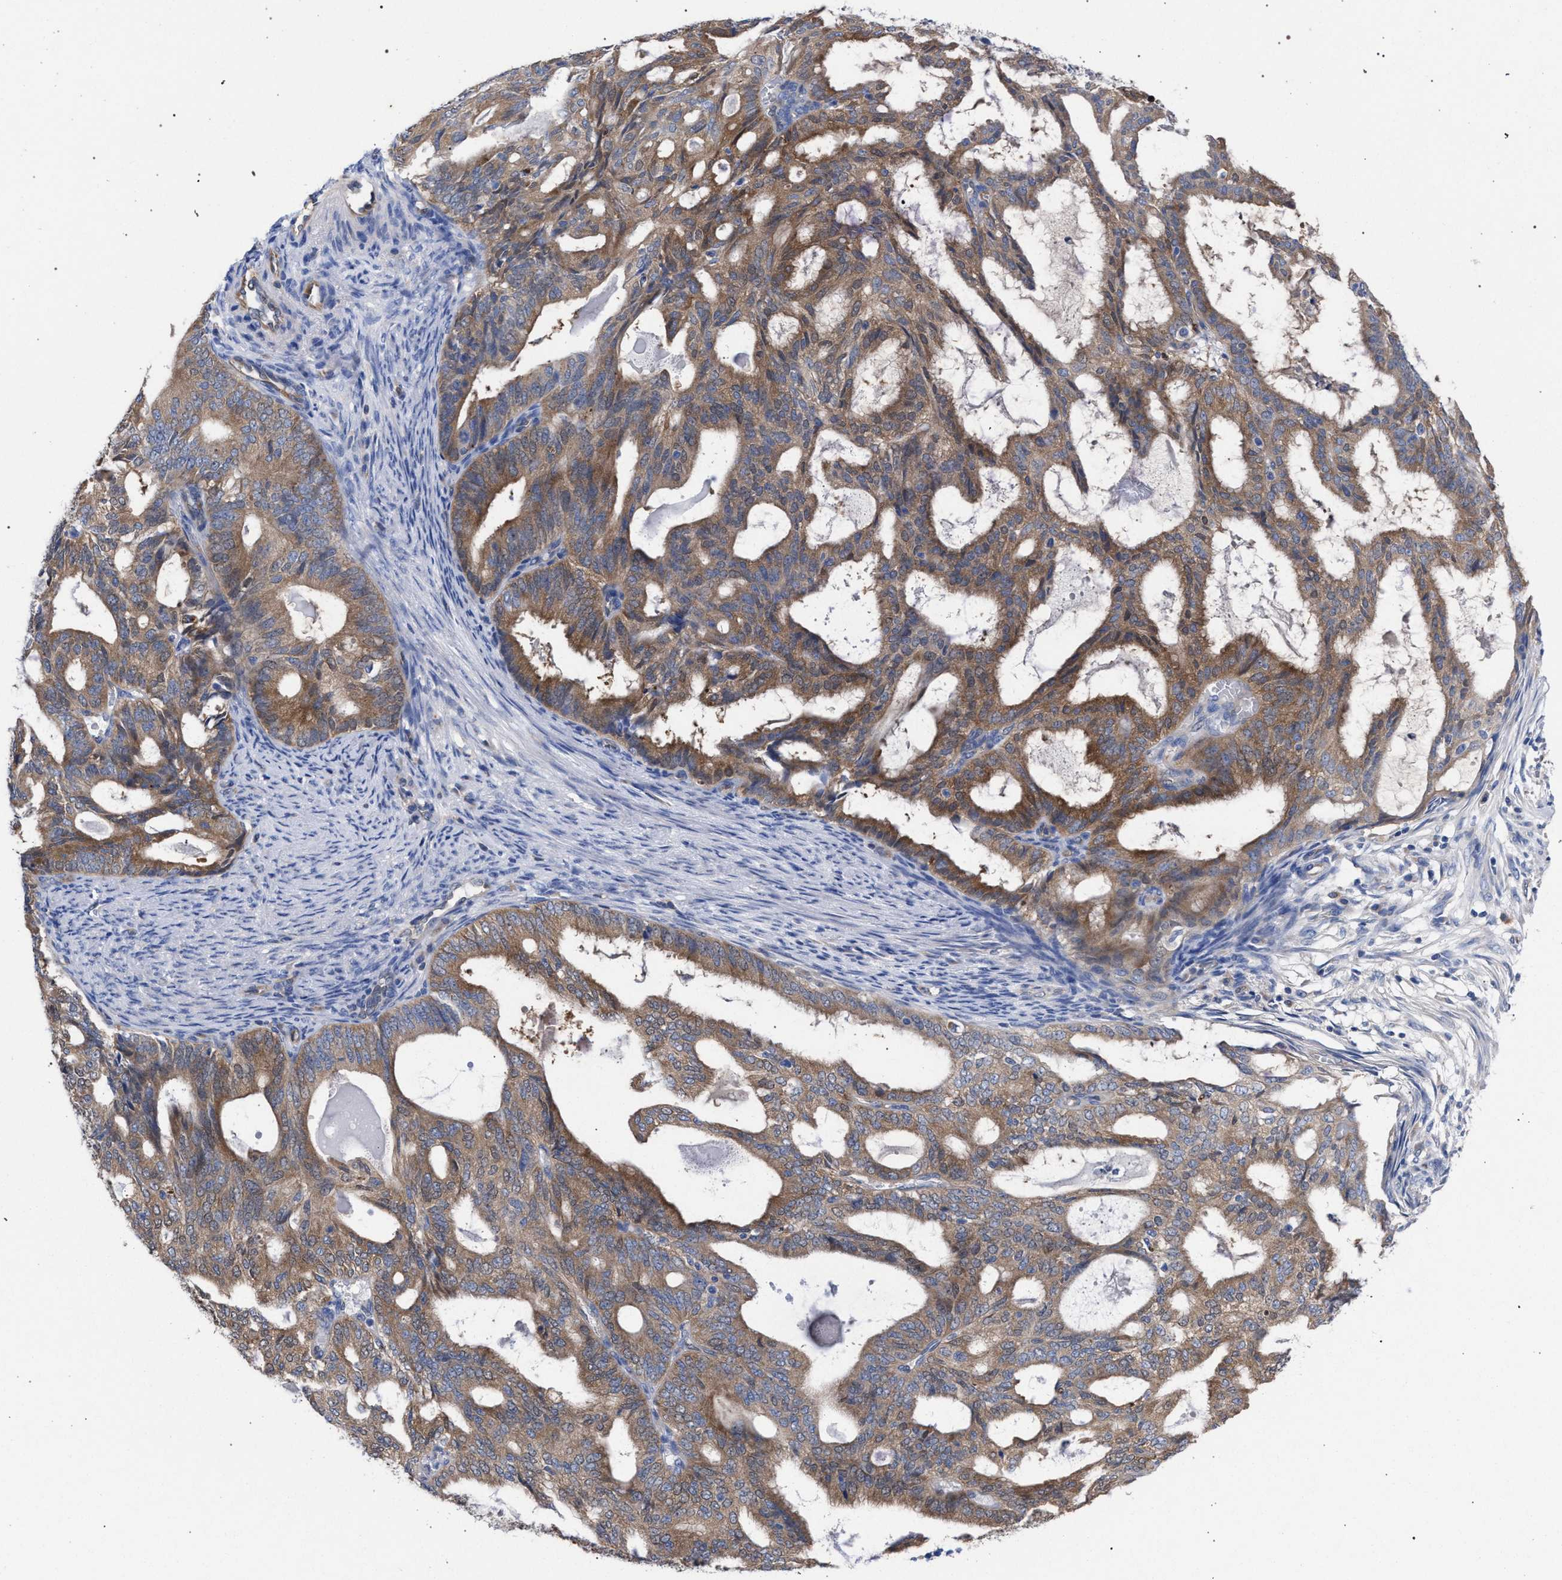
{"staining": {"intensity": "moderate", "quantity": ">75%", "location": "cytoplasmic/membranous"}, "tissue": "endometrial cancer", "cell_type": "Tumor cells", "image_type": "cancer", "snomed": [{"axis": "morphology", "description": "Adenocarcinoma, NOS"}, {"axis": "topography", "description": "Endometrium"}], "caption": "The photomicrograph demonstrates immunohistochemical staining of endometrial cancer. There is moderate cytoplasmic/membranous expression is seen in about >75% of tumor cells. Nuclei are stained in blue.", "gene": "GMPR", "patient": {"sex": "female", "age": 58}}